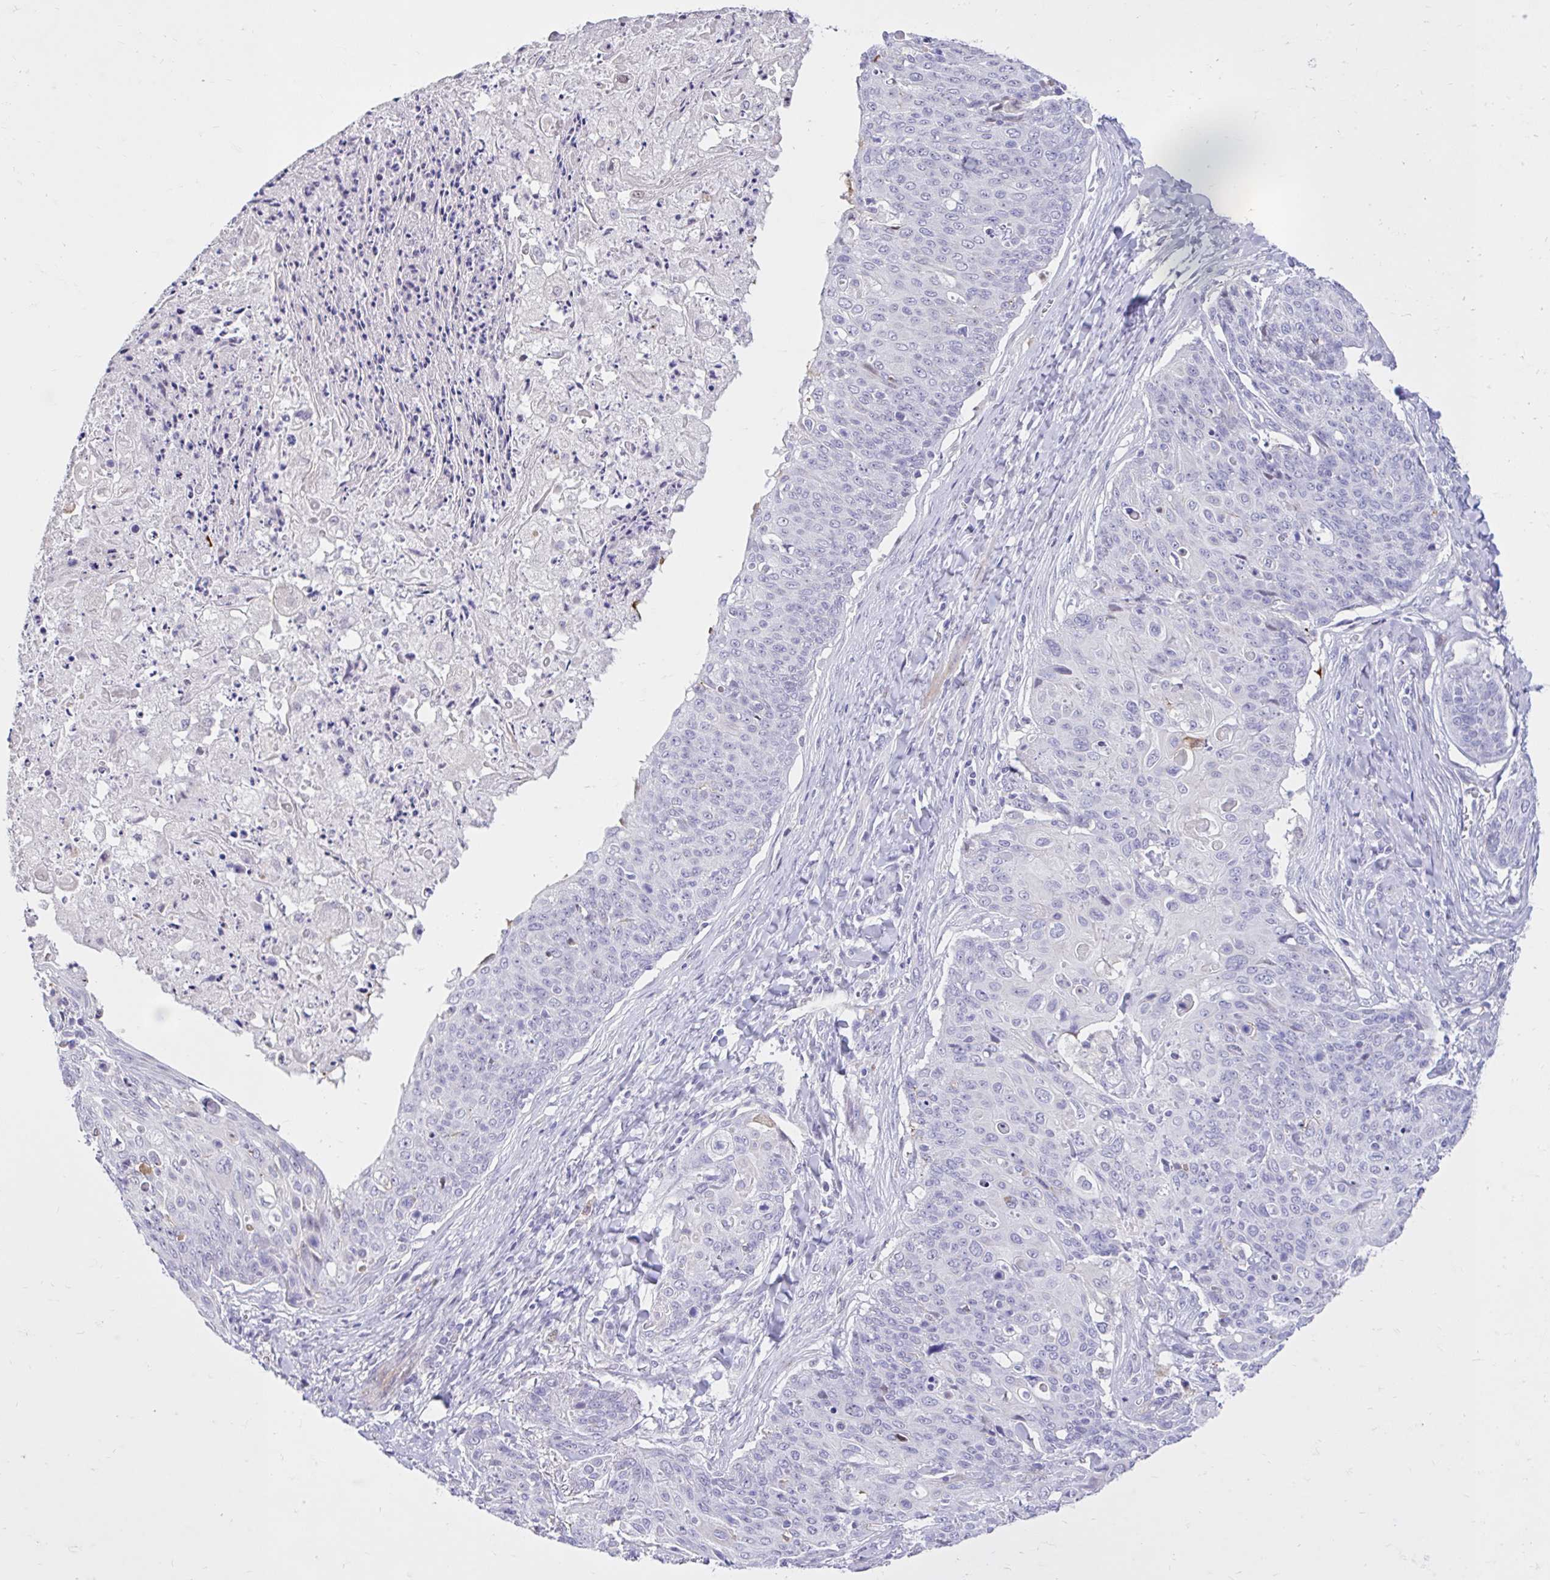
{"staining": {"intensity": "negative", "quantity": "none", "location": "none"}, "tissue": "skin cancer", "cell_type": "Tumor cells", "image_type": "cancer", "snomed": [{"axis": "morphology", "description": "Squamous cell carcinoma, NOS"}, {"axis": "topography", "description": "Skin"}, {"axis": "topography", "description": "Vulva"}], "caption": "The immunohistochemistry (IHC) micrograph has no significant positivity in tumor cells of skin cancer tissue. The staining is performed using DAB (3,3'-diaminobenzidine) brown chromogen with nuclei counter-stained in using hematoxylin.", "gene": "NHLH2", "patient": {"sex": "female", "age": 85}}